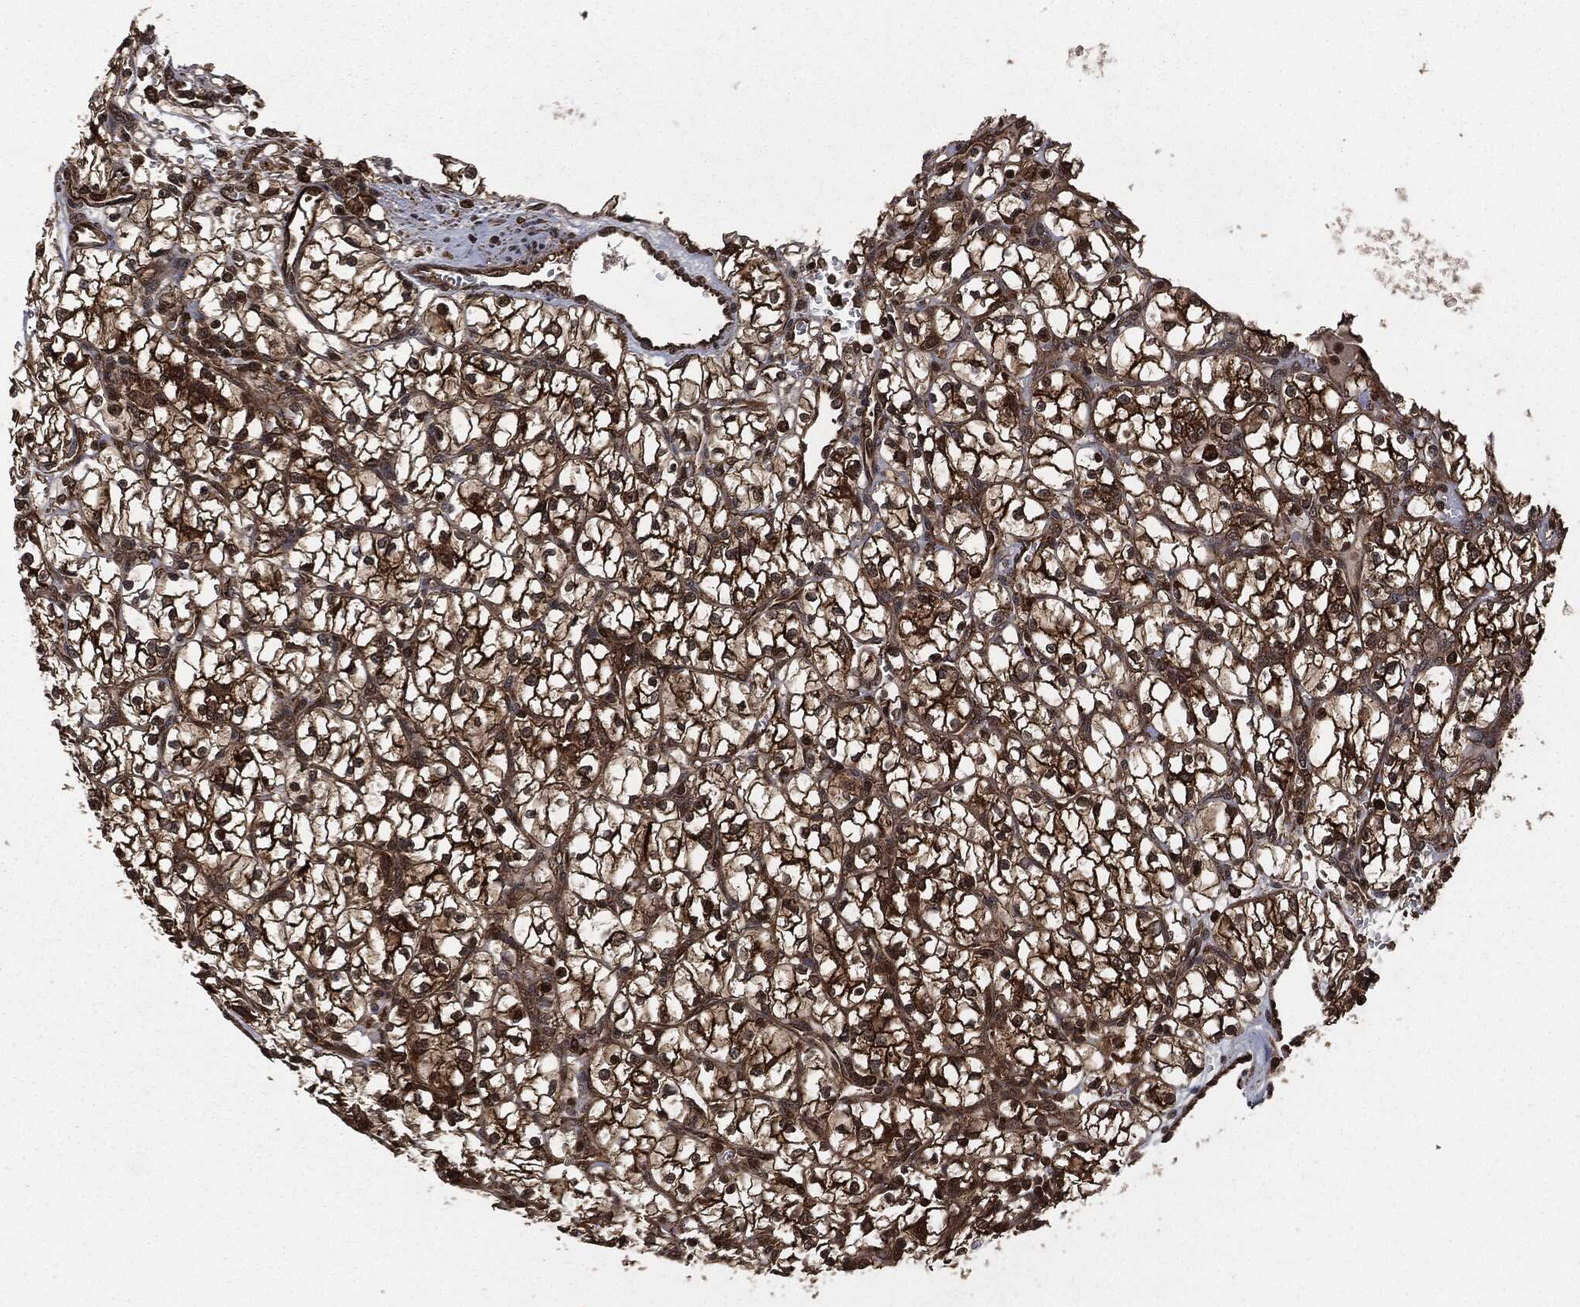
{"staining": {"intensity": "strong", "quantity": ">75%", "location": "cytoplasmic/membranous"}, "tissue": "renal cancer", "cell_type": "Tumor cells", "image_type": "cancer", "snomed": [{"axis": "morphology", "description": "Adenocarcinoma, NOS"}, {"axis": "topography", "description": "Kidney"}], "caption": "This photomicrograph demonstrates IHC staining of renal adenocarcinoma, with high strong cytoplasmic/membranous staining in approximately >75% of tumor cells.", "gene": "HRAS", "patient": {"sex": "female", "age": 64}}